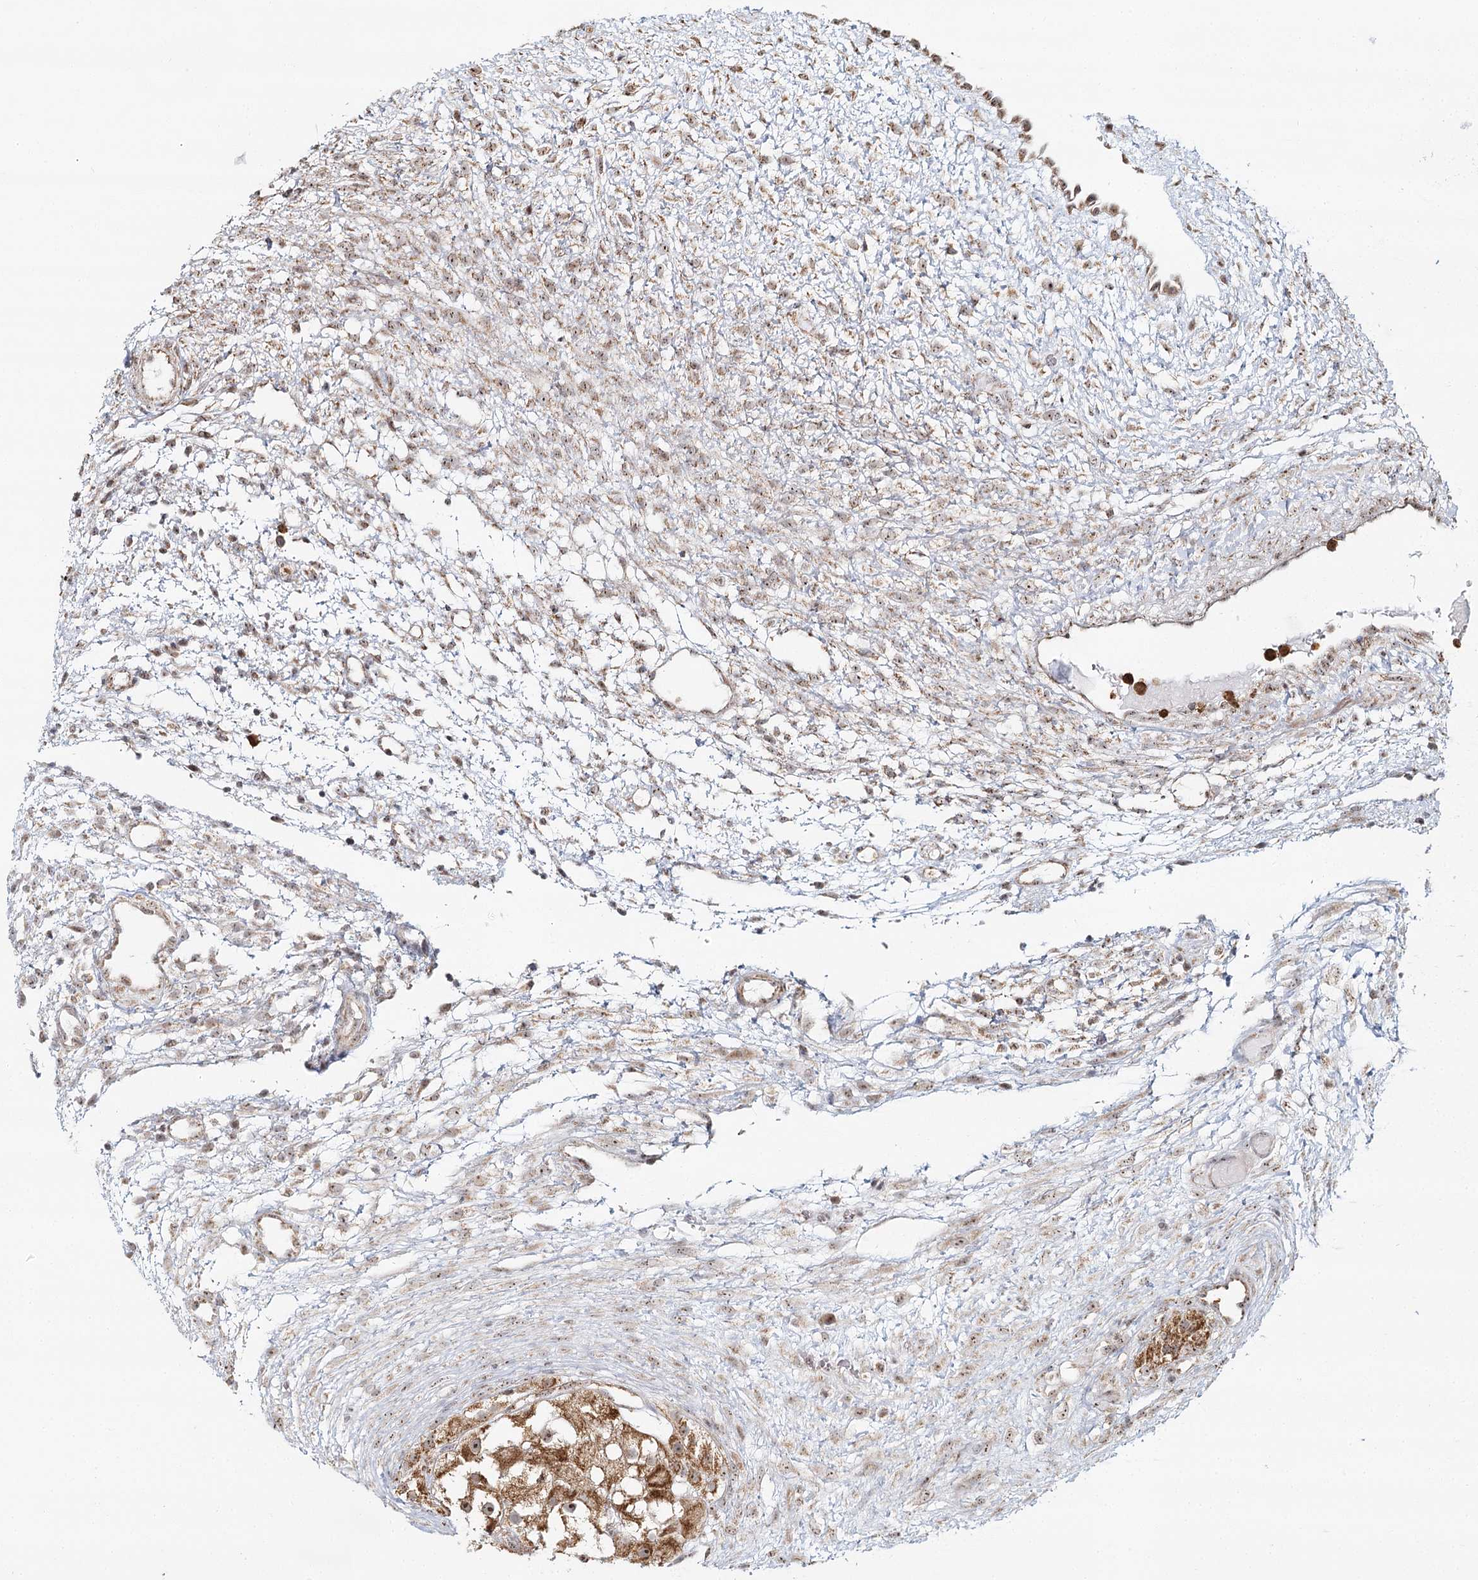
{"staining": {"intensity": "weak", "quantity": "25%-75%", "location": "cytoplasmic/membranous,nuclear"}, "tissue": "ovary", "cell_type": "Ovarian stroma cells", "image_type": "normal", "snomed": [{"axis": "morphology", "description": "Normal tissue, NOS"}, {"axis": "morphology", "description": "Cyst, NOS"}, {"axis": "topography", "description": "Ovary"}], "caption": "Ovarian stroma cells demonstrate low levels of weak cytoplasmic/membranous,nuclear staining in approximately 25%-75% of cells in normal human ovary.", "gene": "ATAD1", "patient": {"sex": "female", "age": 18}}